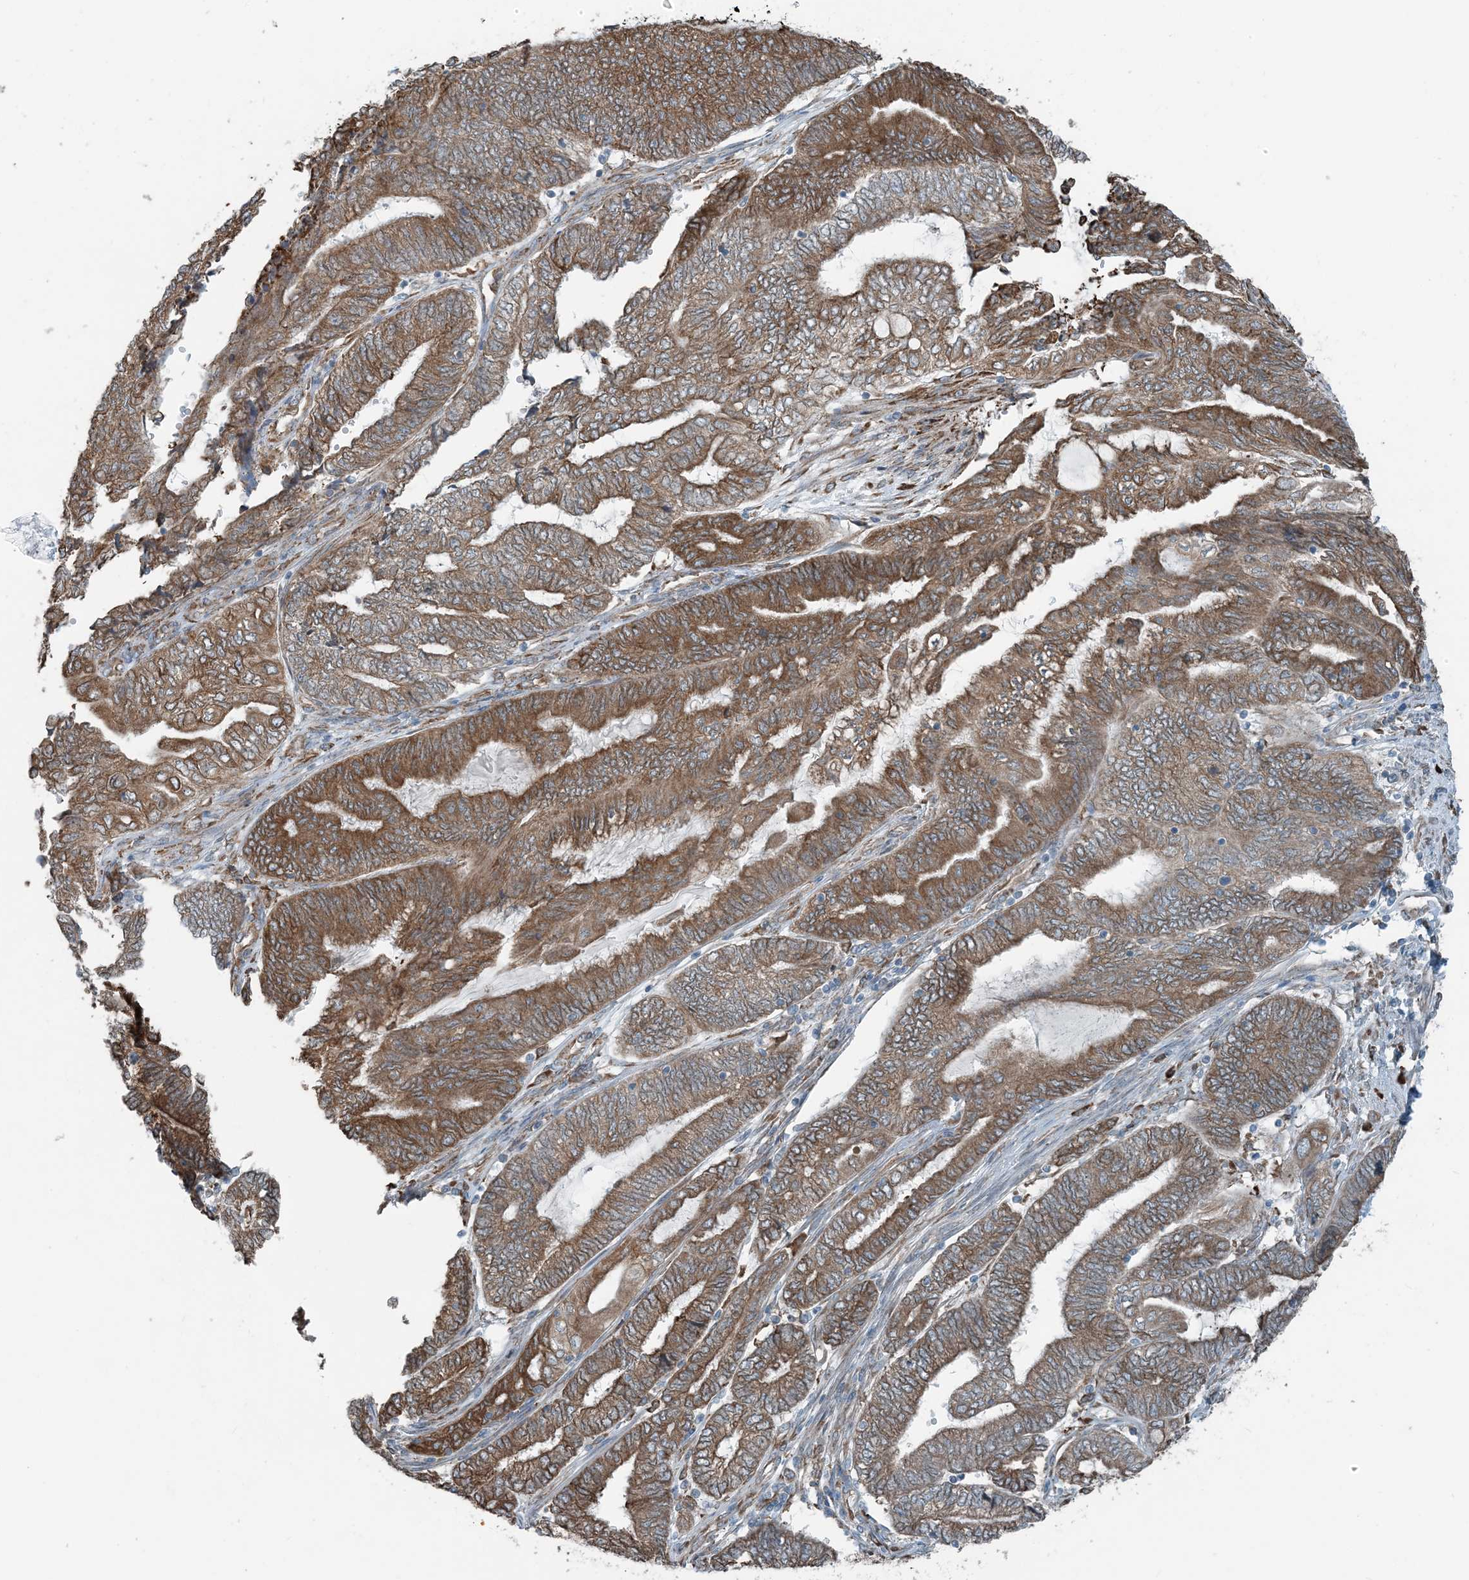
{"staining": {"intensity": "moderate", "quantity": ">75%", "location": "cytoplasmic/membranous"}, "tissue": "endometrial cancer", "cell_type": "Tumor cells", "image_type": "cancer", "snomed": [{"axis": "morphology", "description": "Adenocarcinoma, NOS"}, {"axis": "topography", "description": "Uterus"}, {"axis": "topography", "description": "Endometrium"}], "caption": "IHC of endometrial adenocarcinoma shows medium levels of moderate cytoplasmic/membranous expression in approximately >75% of tumor cells. The staining is performed using DAB (3,3'-diaminobenzidine) brown chromogen to label protein expression. The nuclei are counter-stained blue using hematoxylin.", "gene": "CERKL", "patient": {"sex": "female", "age": 70}}